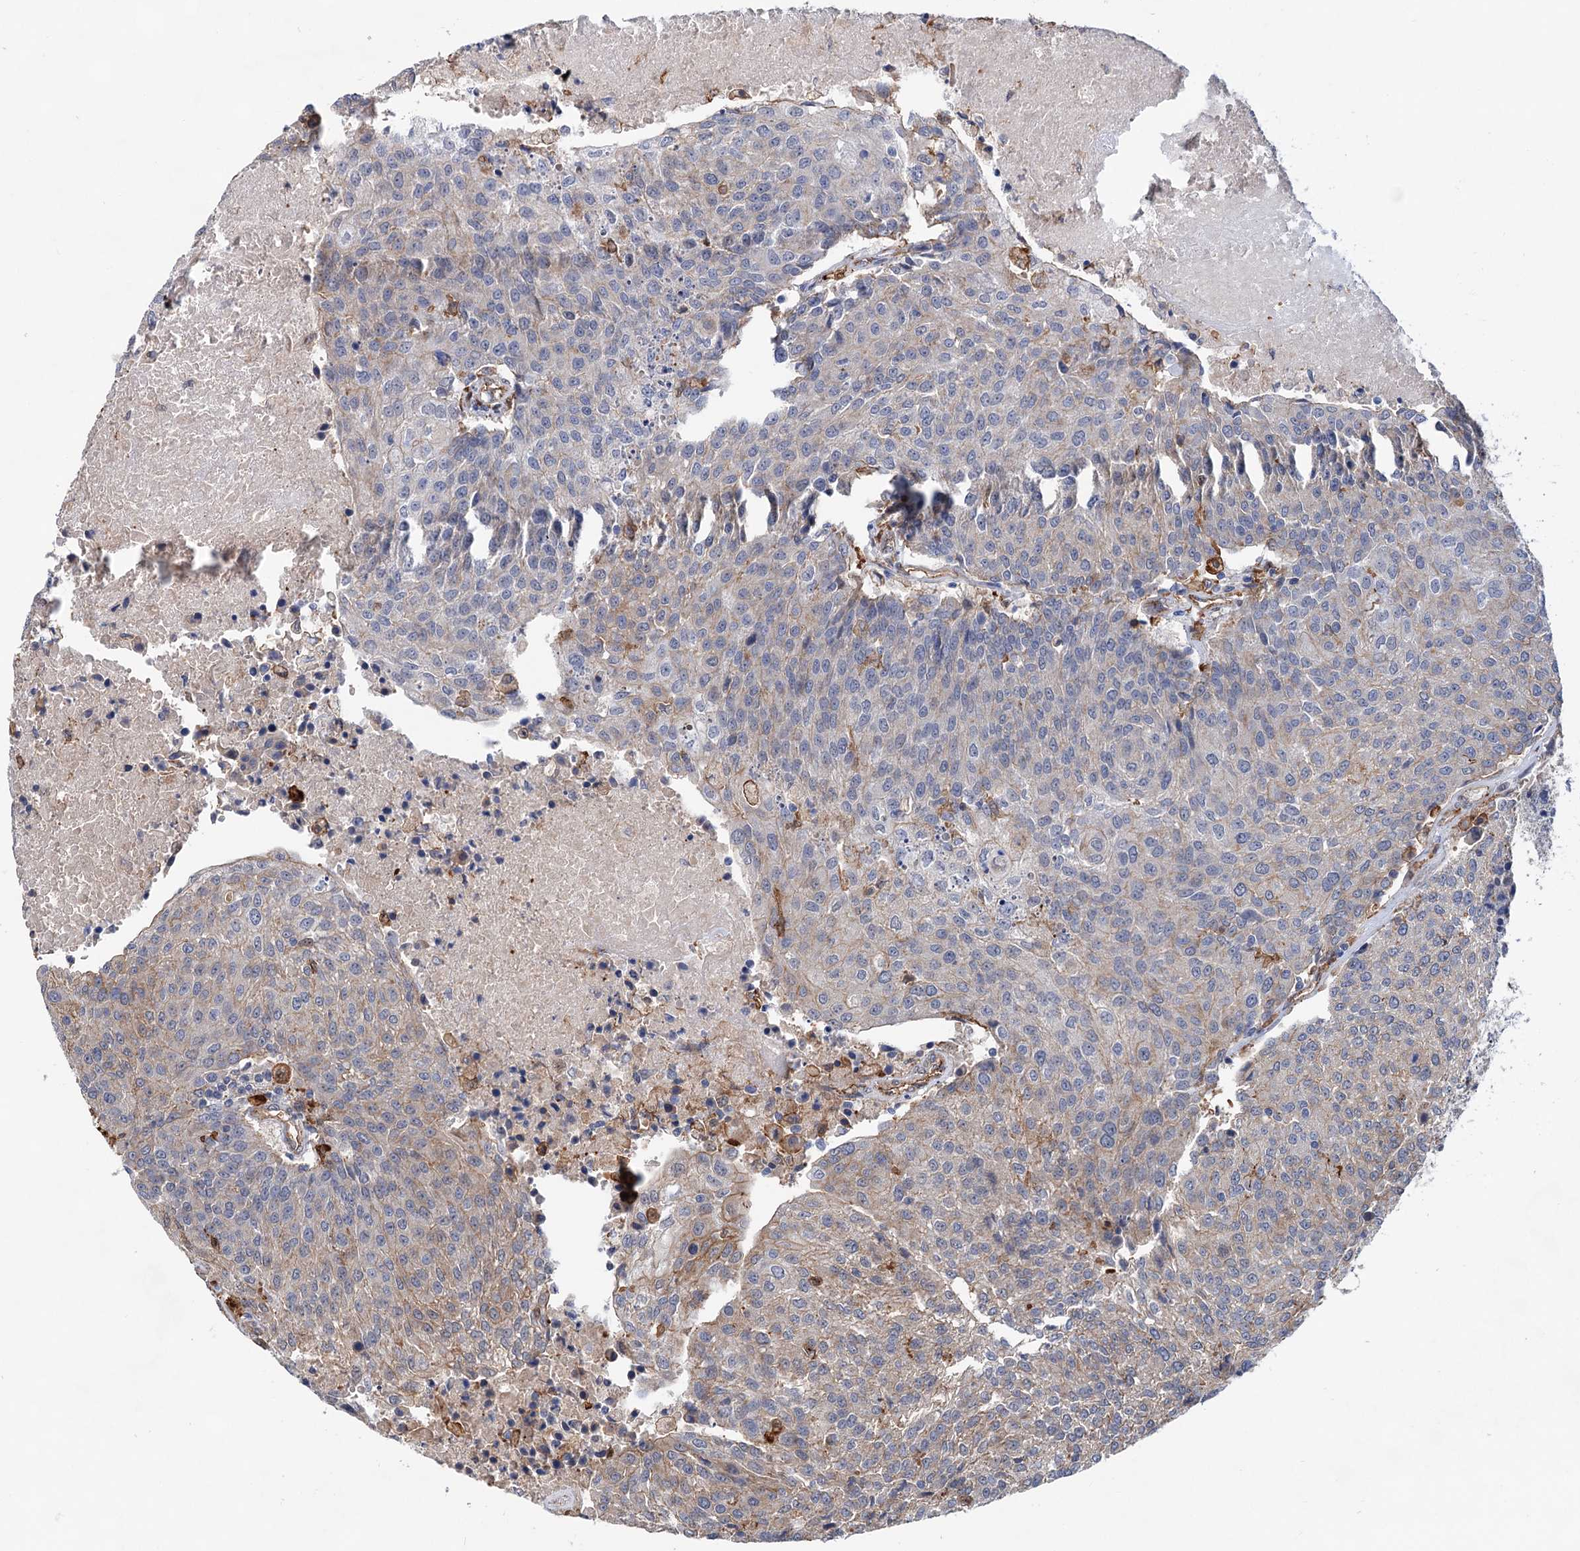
{"staining": {"intensity": "weak", "quantity": "<25%", "location": "cytoplasmic/membranous"}, "tissue": "urothelial cancer", "cell_type": "Tumor cells", "image_type": "cancer", "snomed": [{"axis": "morphology", "description": "Urothelial carcinoma, High grade"}, {"axis": "topography", "description": "Urinary bladder"}], "caption": "This is an immunohistochemistry (IHC) image of urothelial carcinoma (high-grade). There is no staining in tumor cells.", "gene": "TMTC3", "patient": {"sex": "female", "age": 85}}